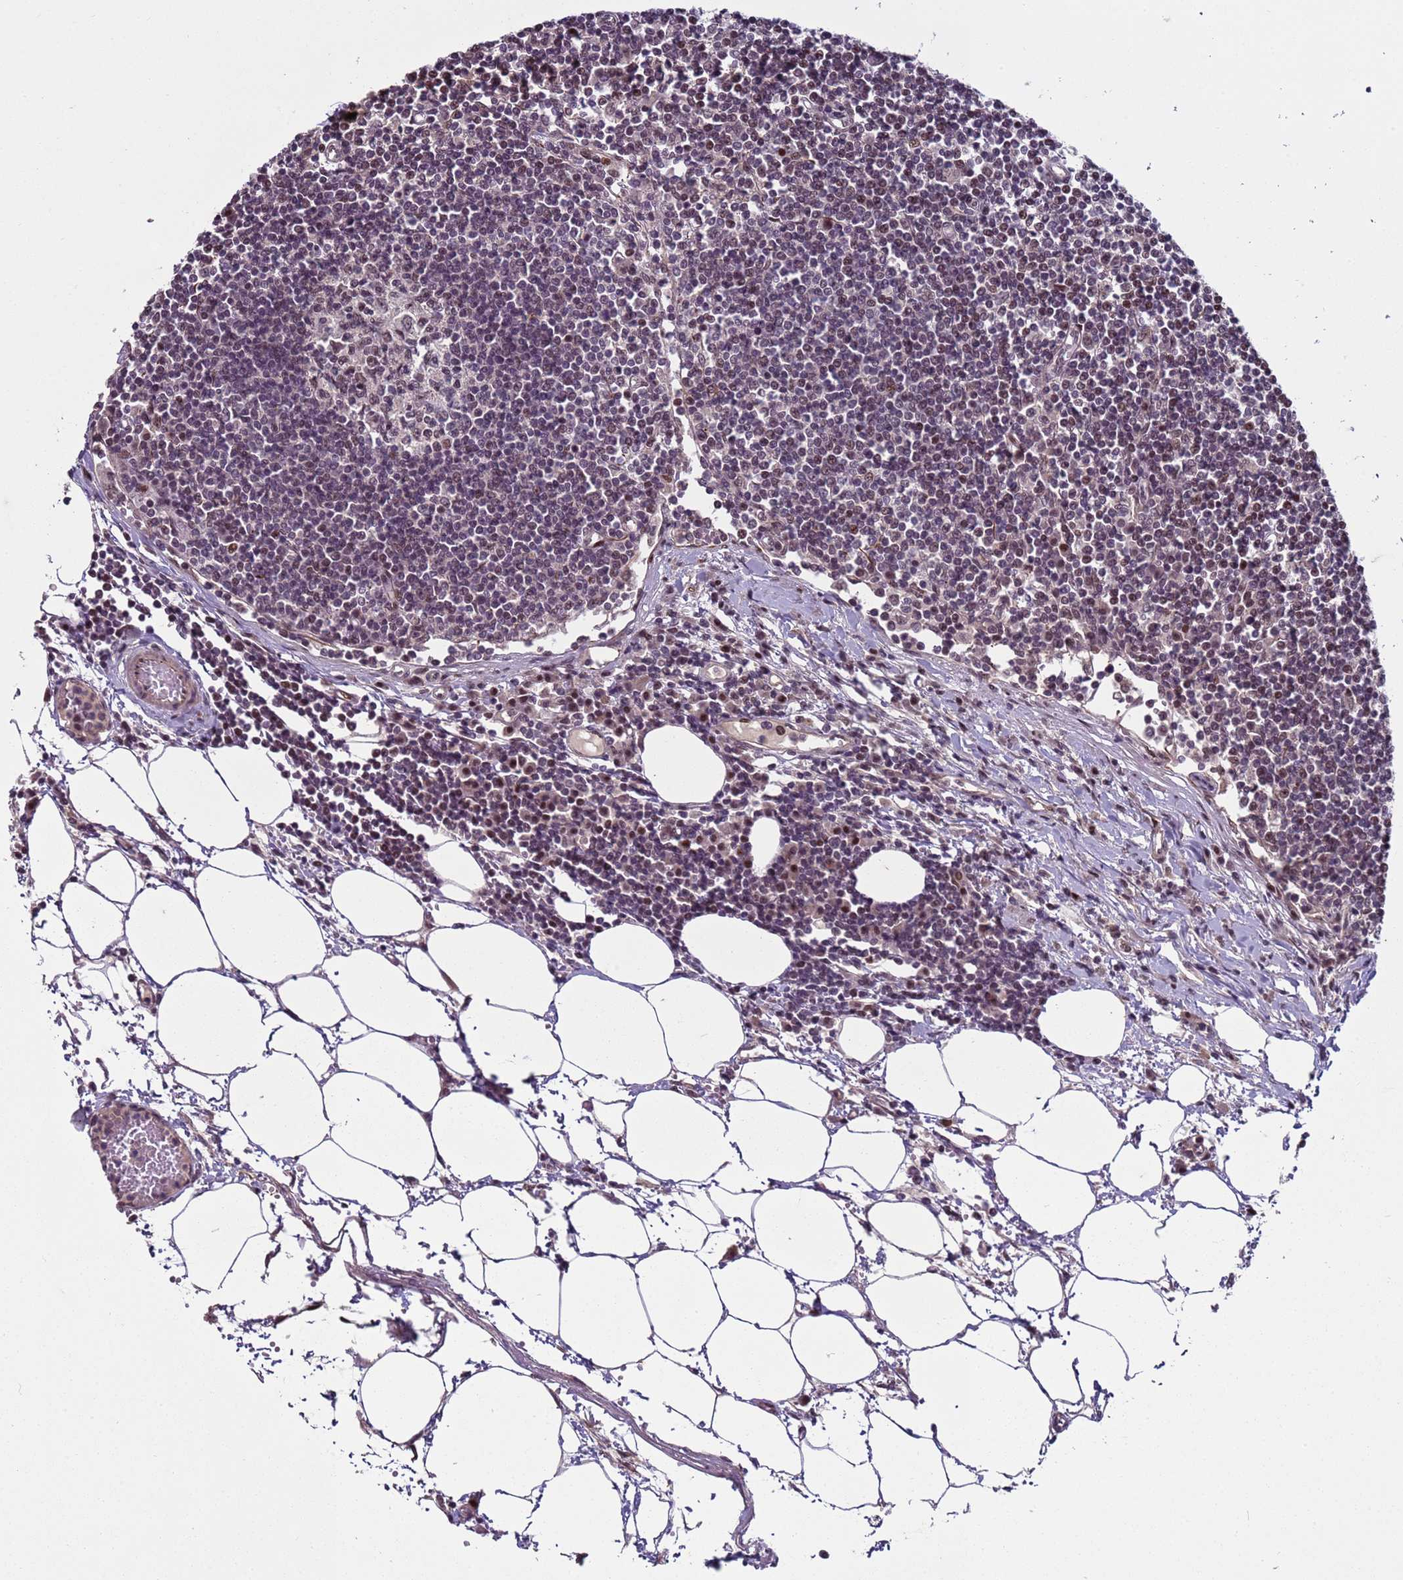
{"staining": {"intensity": "negative", "quantity": "none", "location": "none"}, "tissue": "lymph node", "cell_type": "Germinal center cells", "image_type": "normal", "snomed": [{"axis": "morphology", "description": "Adenocarcinoma, NOS"}, {"axis": "topography", "description": "Lymph node"}], "caption": "A photomicrograph of human lymph node is negative for staining in germinal center cells. (Stains: DAB IHC with hematoxylin counter stain, Microscopy: brightfield microscopy at high magnification).", "gene": "SHC3", "patient": {"sex": "female", "age": 62}}